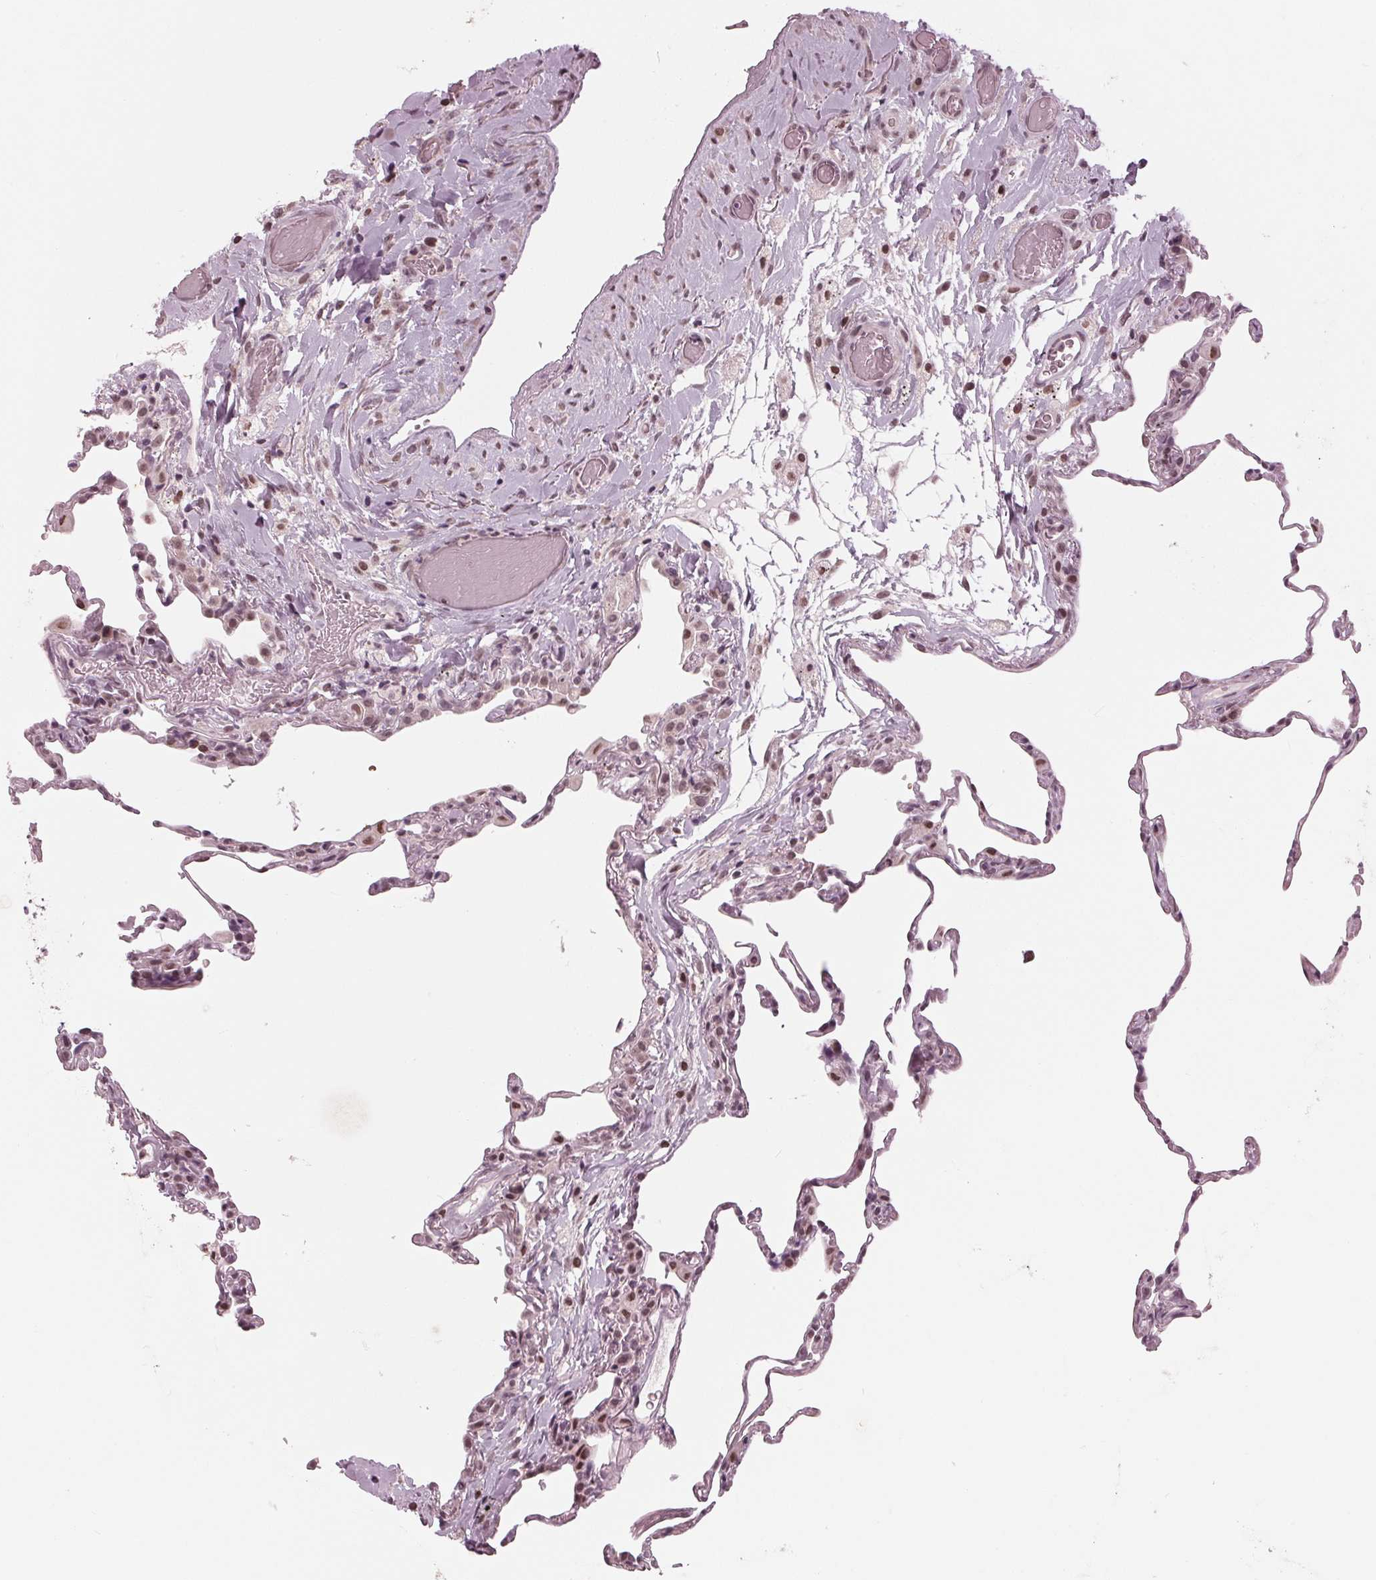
{"staining": {"intensity": "moderate", "quantity": "25%-75%", "location": "nuclear"}, "tissue": "lung", "cell_type": "Alveolar cells", "image_type": "normal", "snomed": [{"axis": "morphology", "description": "Normal tissue, NOS"}, {"axis": "topography", "description": "Lung"}], "caption": "Immunohistochemistry (IHC) image of benign lung: human lung stained using immunohistochemistry (IHC) exhibits medium levels of moderate protein expression localized specifically in the nuclear of alveolar cells, appearing as a nuclear brown color.", "gene": "DNMT3L", "patient": {"sex": "female", "age": 57}}